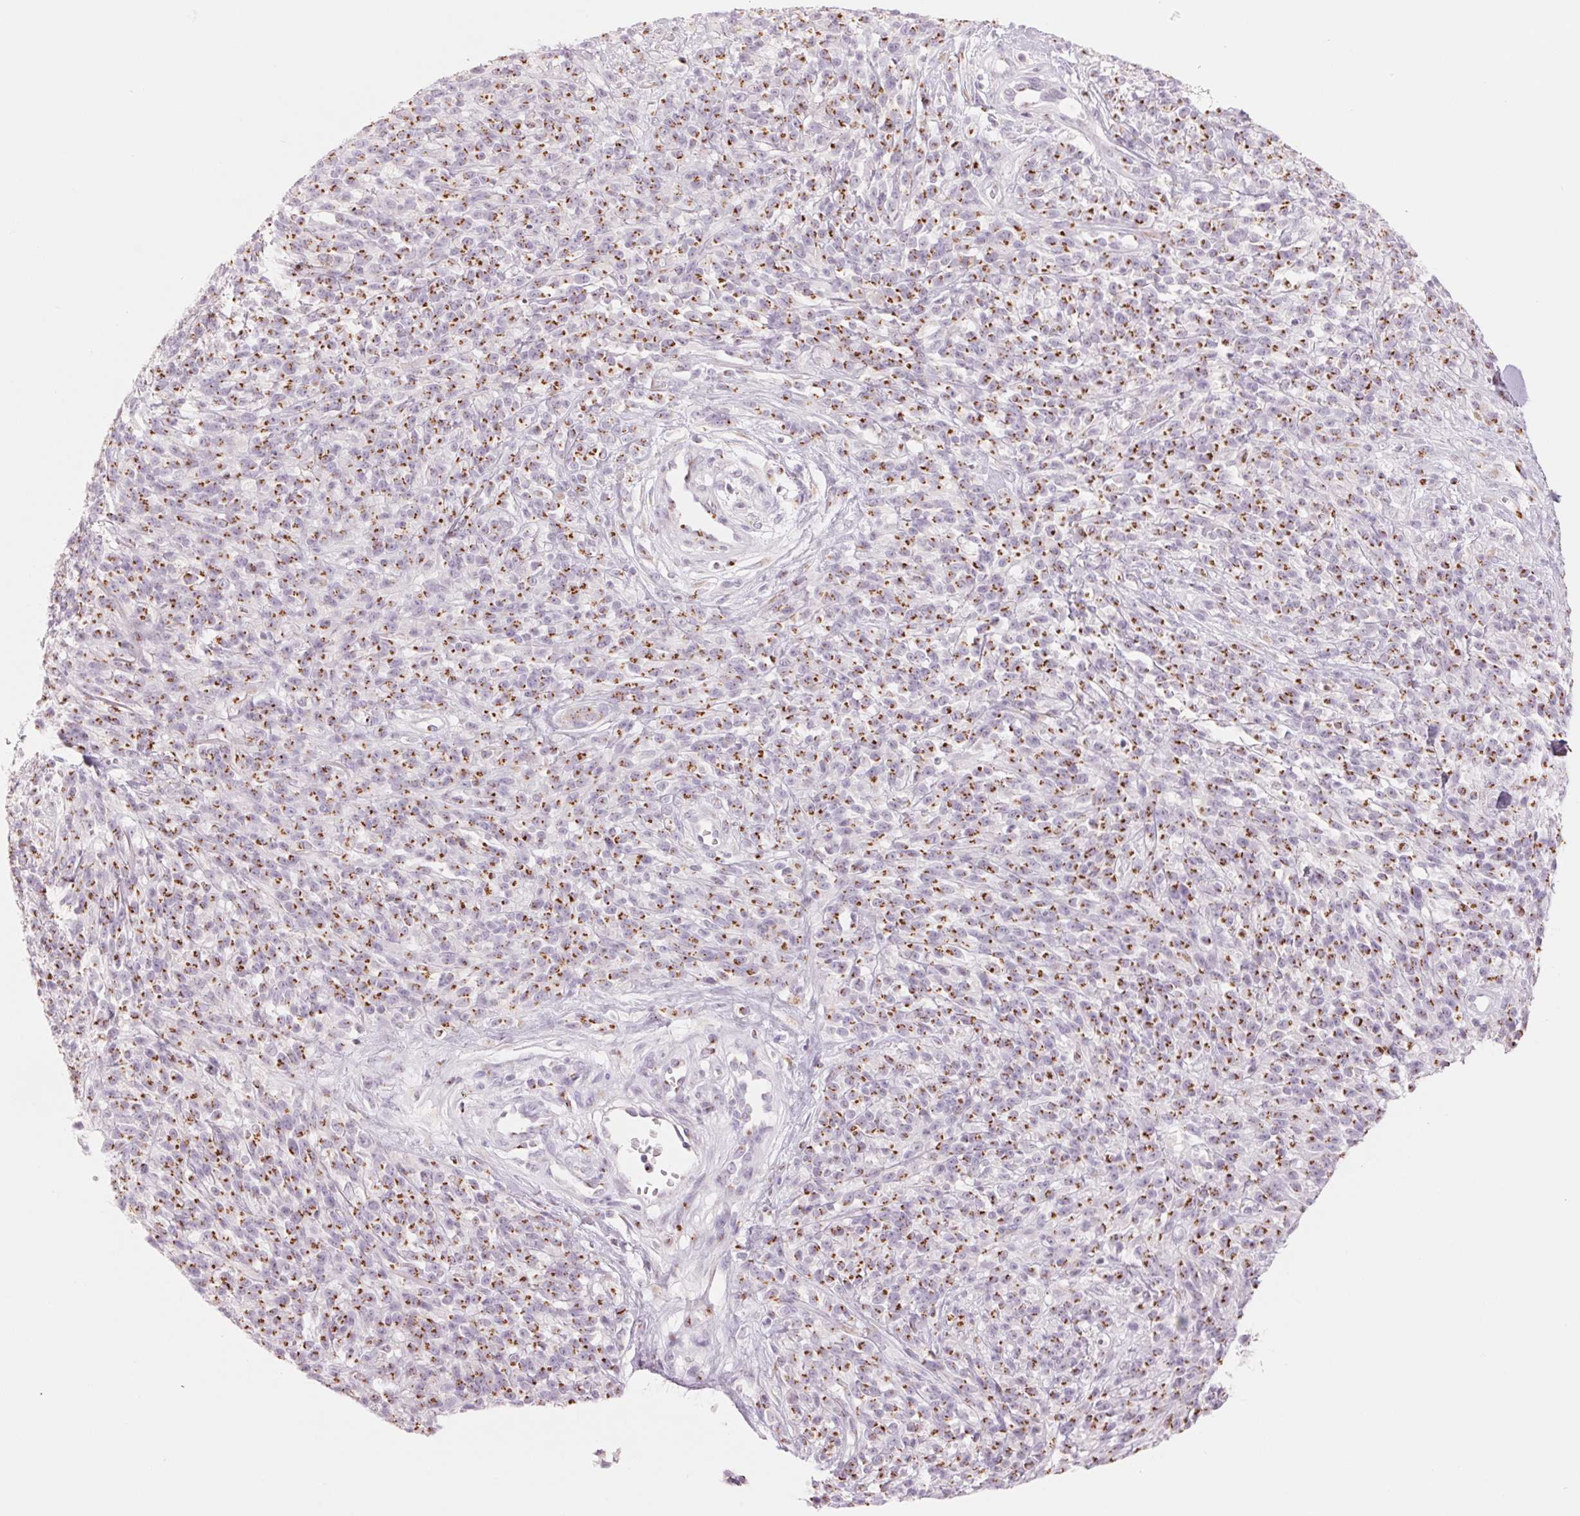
{"staining": {"intensity": "strong", "quantity": ">75%", "location": "cytoplasmic/membranous"}, "tissue": "melanoma", "cell_type": "Tumor cells", "image_type": "cancer", "snomed": [{"axis": "morphology", "description": "Malignant melanoma, NOS"}, {"axis": "topography", "description": "Skin"}, {"axis": "topography", "description": "Skin of trunk"}], "caption": "Immunohistochemical staining of human malignant melanoma reveals strong cytoplasmic/membranous protein expression in approximately >75% of tumor cells.", "gene": "GALNT7", "patient": {"sex": "male", "age": 74}}